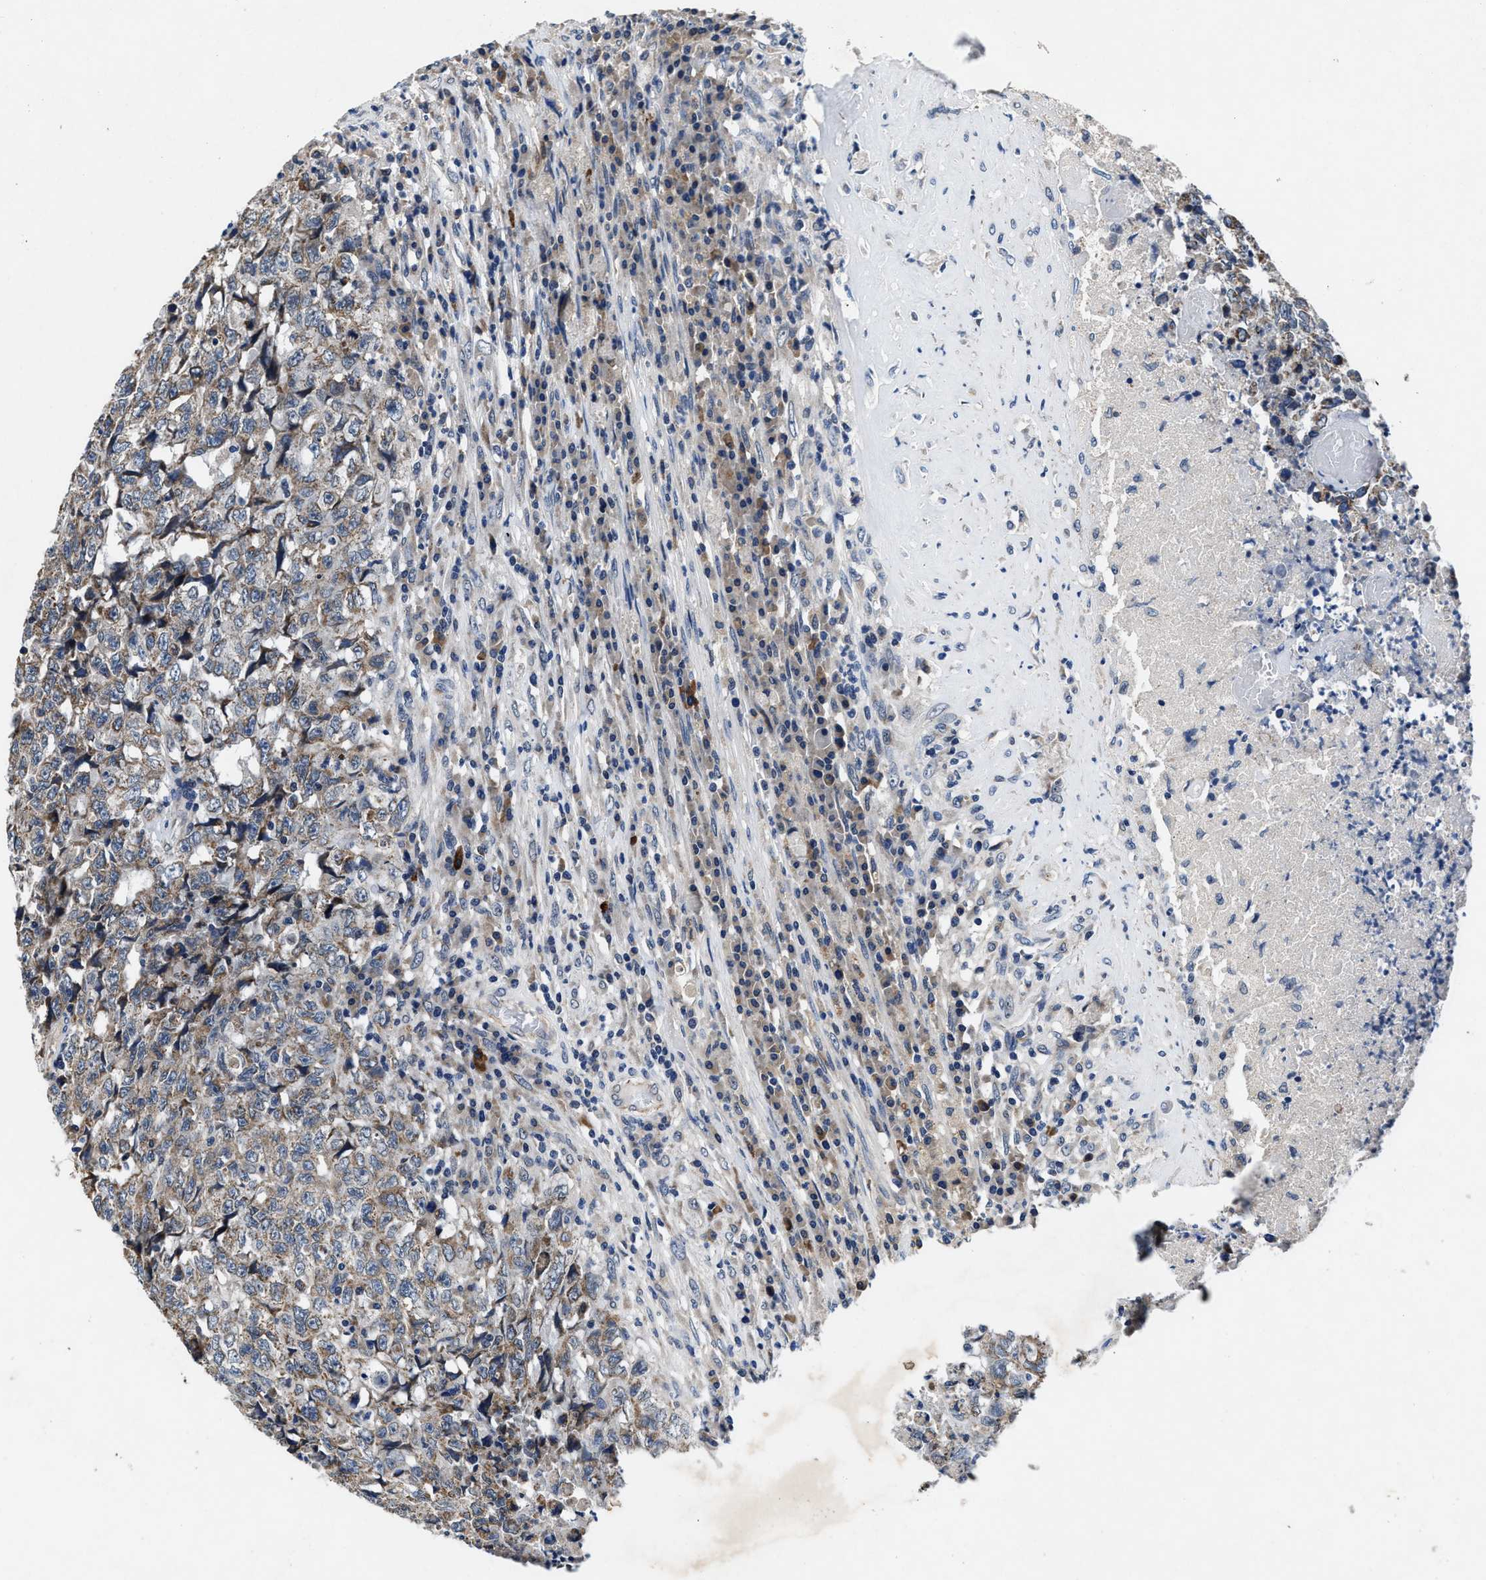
{"staining": {"intensity": "weak", "quantity": ">75%", "location": "cytoplasmic/membranous"}, "tissue": "testis cancer", "cell_type": "Tumor cells", "image_type": "cancer", "snomed": [{"axis": "morphology", "description": "Necrosis, NOS"}, {"axis": "morphology", "description": "Carcinoma, Embryonal, NOS"}, {"axis": "topography", "description": "Testis"}], "caption": "Immunohistochemistry staining of testis cancer, which demonstrates low levels of weak cytoplasmic/membranous expression in approximately >75% of tumor cells indicating weak cytoplasmic/membranous protein positivity. The staining was performed using DAB (brown) for protein detection and nuclei were counterstained in hematoxylin (blue).", "gene": "TMEM53", "patient": {"sex": "male", "age": 19}}